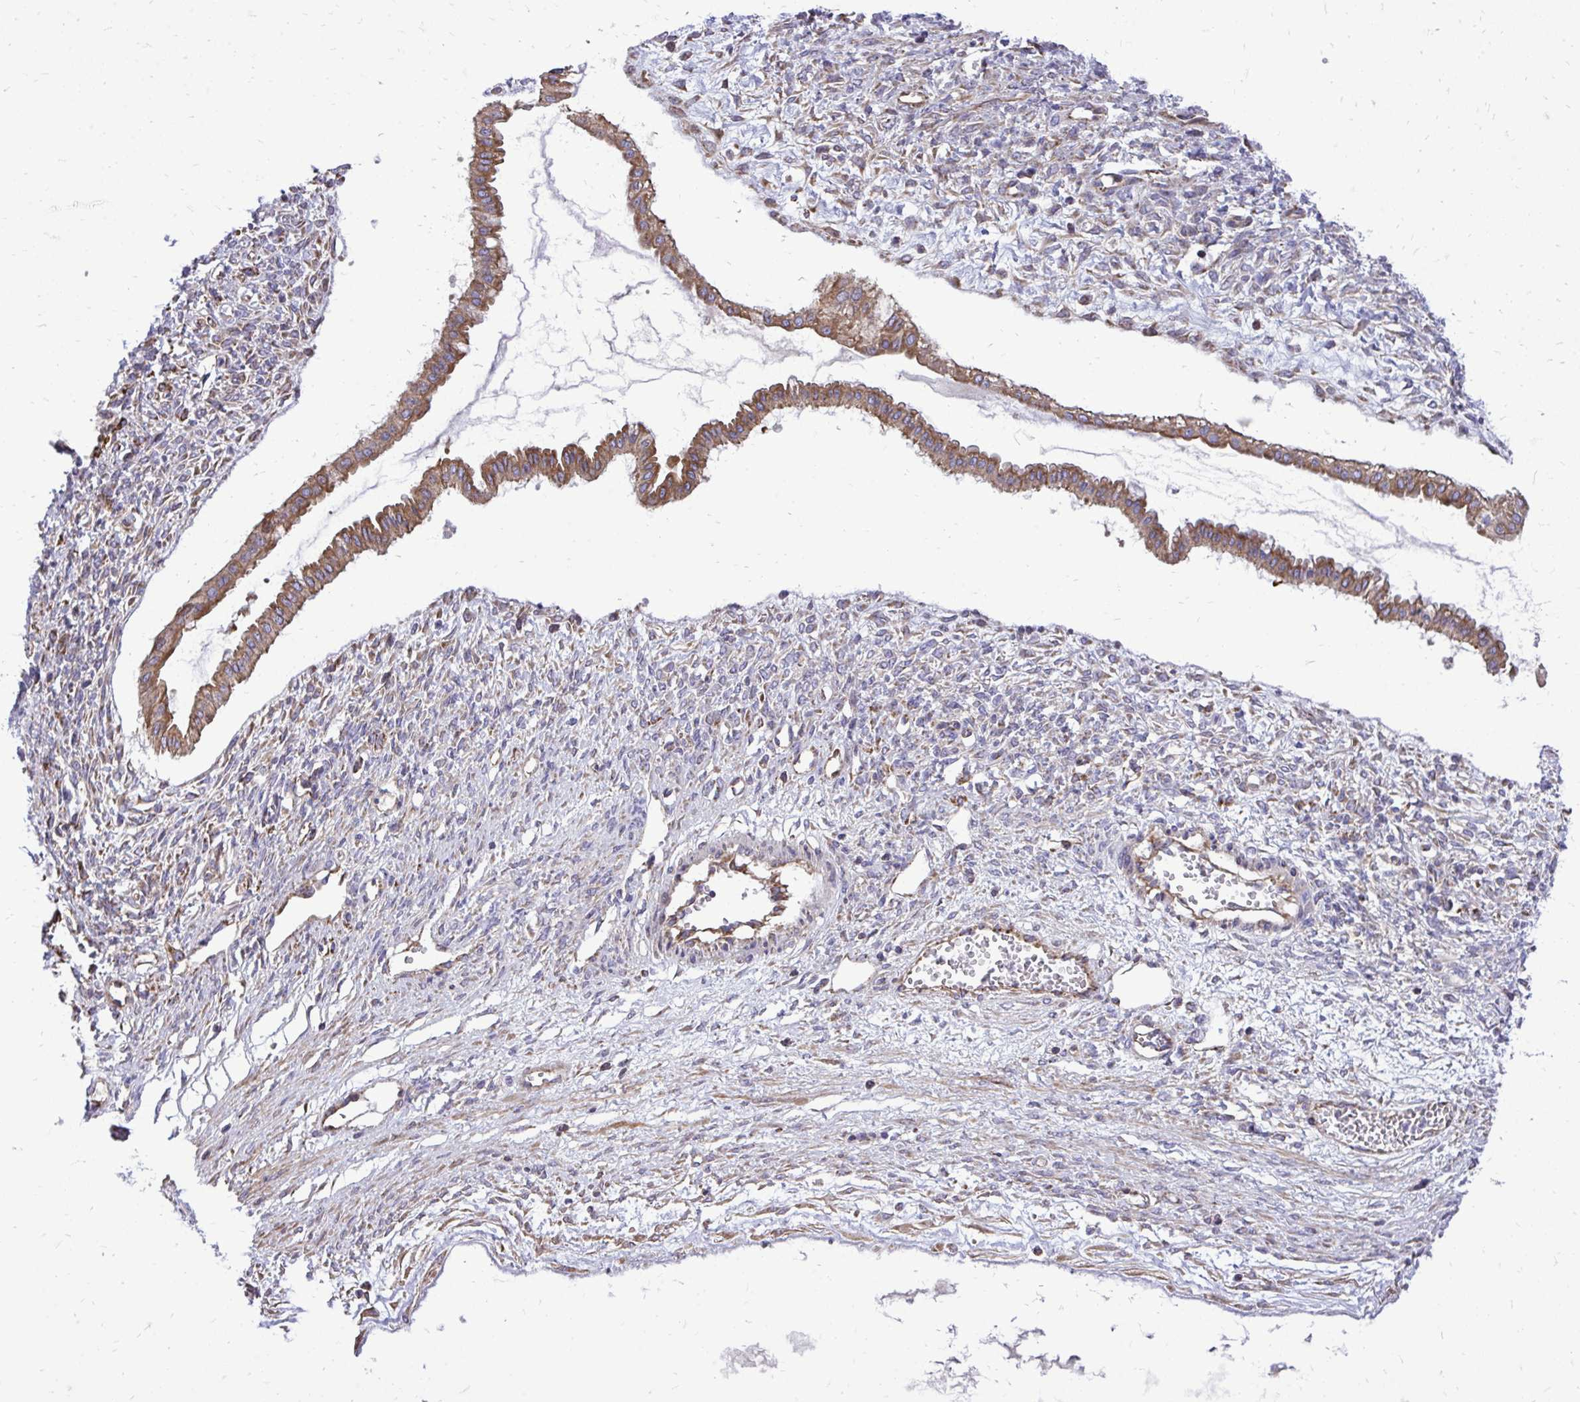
{"staining": {"intensity": "moderate", "quantity": ">75%", "location": "cytoplasmic/membranous"}, "tissue": "ovarian cancer", "cell_type": "Tumor cells", "image_type": "cancer", "snomed": [{"axis": "morphology", "description": "Cystadenocarcinoma, mucinous, NOS"}, {"axis": "topography", "description": "Ovary"}], "caption": "This photomicrograph demonstrates IHC staining of human mucinous cystadenocarcinoma (ovarian), with medium moderate cytoplasmic/membranous expression in approximately >75% of tumor cells.", "gene": "ATP13A2", "patient": {"sex": "female", "age": 73}}